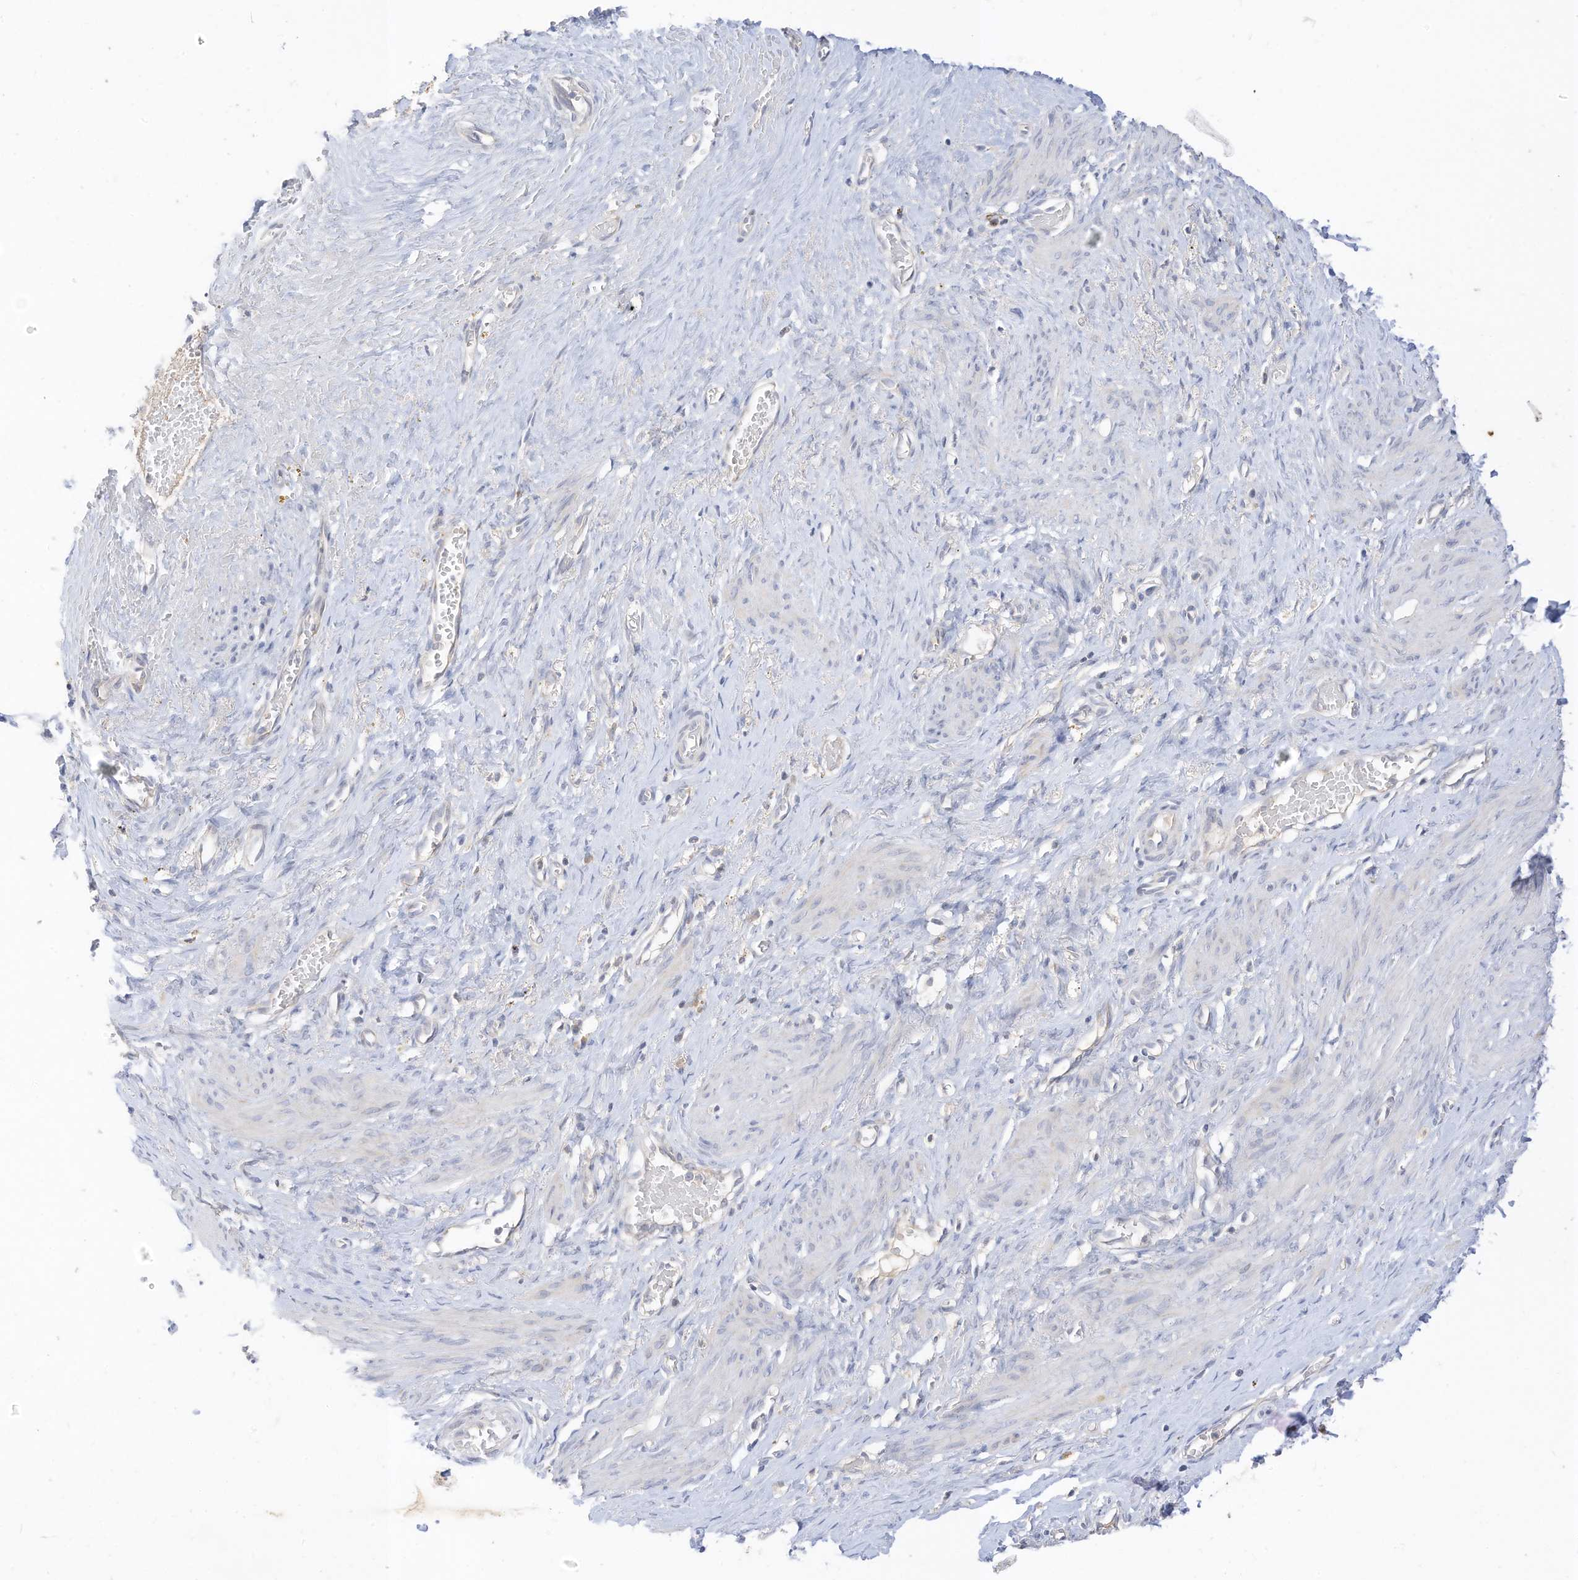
{"staining": {"intensity": "negative", "quantity": "none", "location": "none"}, "tissue": "smooth muscle", "cell_type": "Smooth muscle cells", "image_type": "normal", "snomed": [{"axis": "morphology", "description": "Normal tissue, NOS"}, {"axis": "topography", "description": "Endometrium"}], "caption": "DAB immunohistochemical staining of benign human smooth muscle displays no significant staining in smooth muscle cells. (DAB (3,3'-diaminobenzidine) IHC visualized using brightfield microscopy, high magnification).", "gene": "RASA2", "patient": {"sex": "female", "age": 33}}